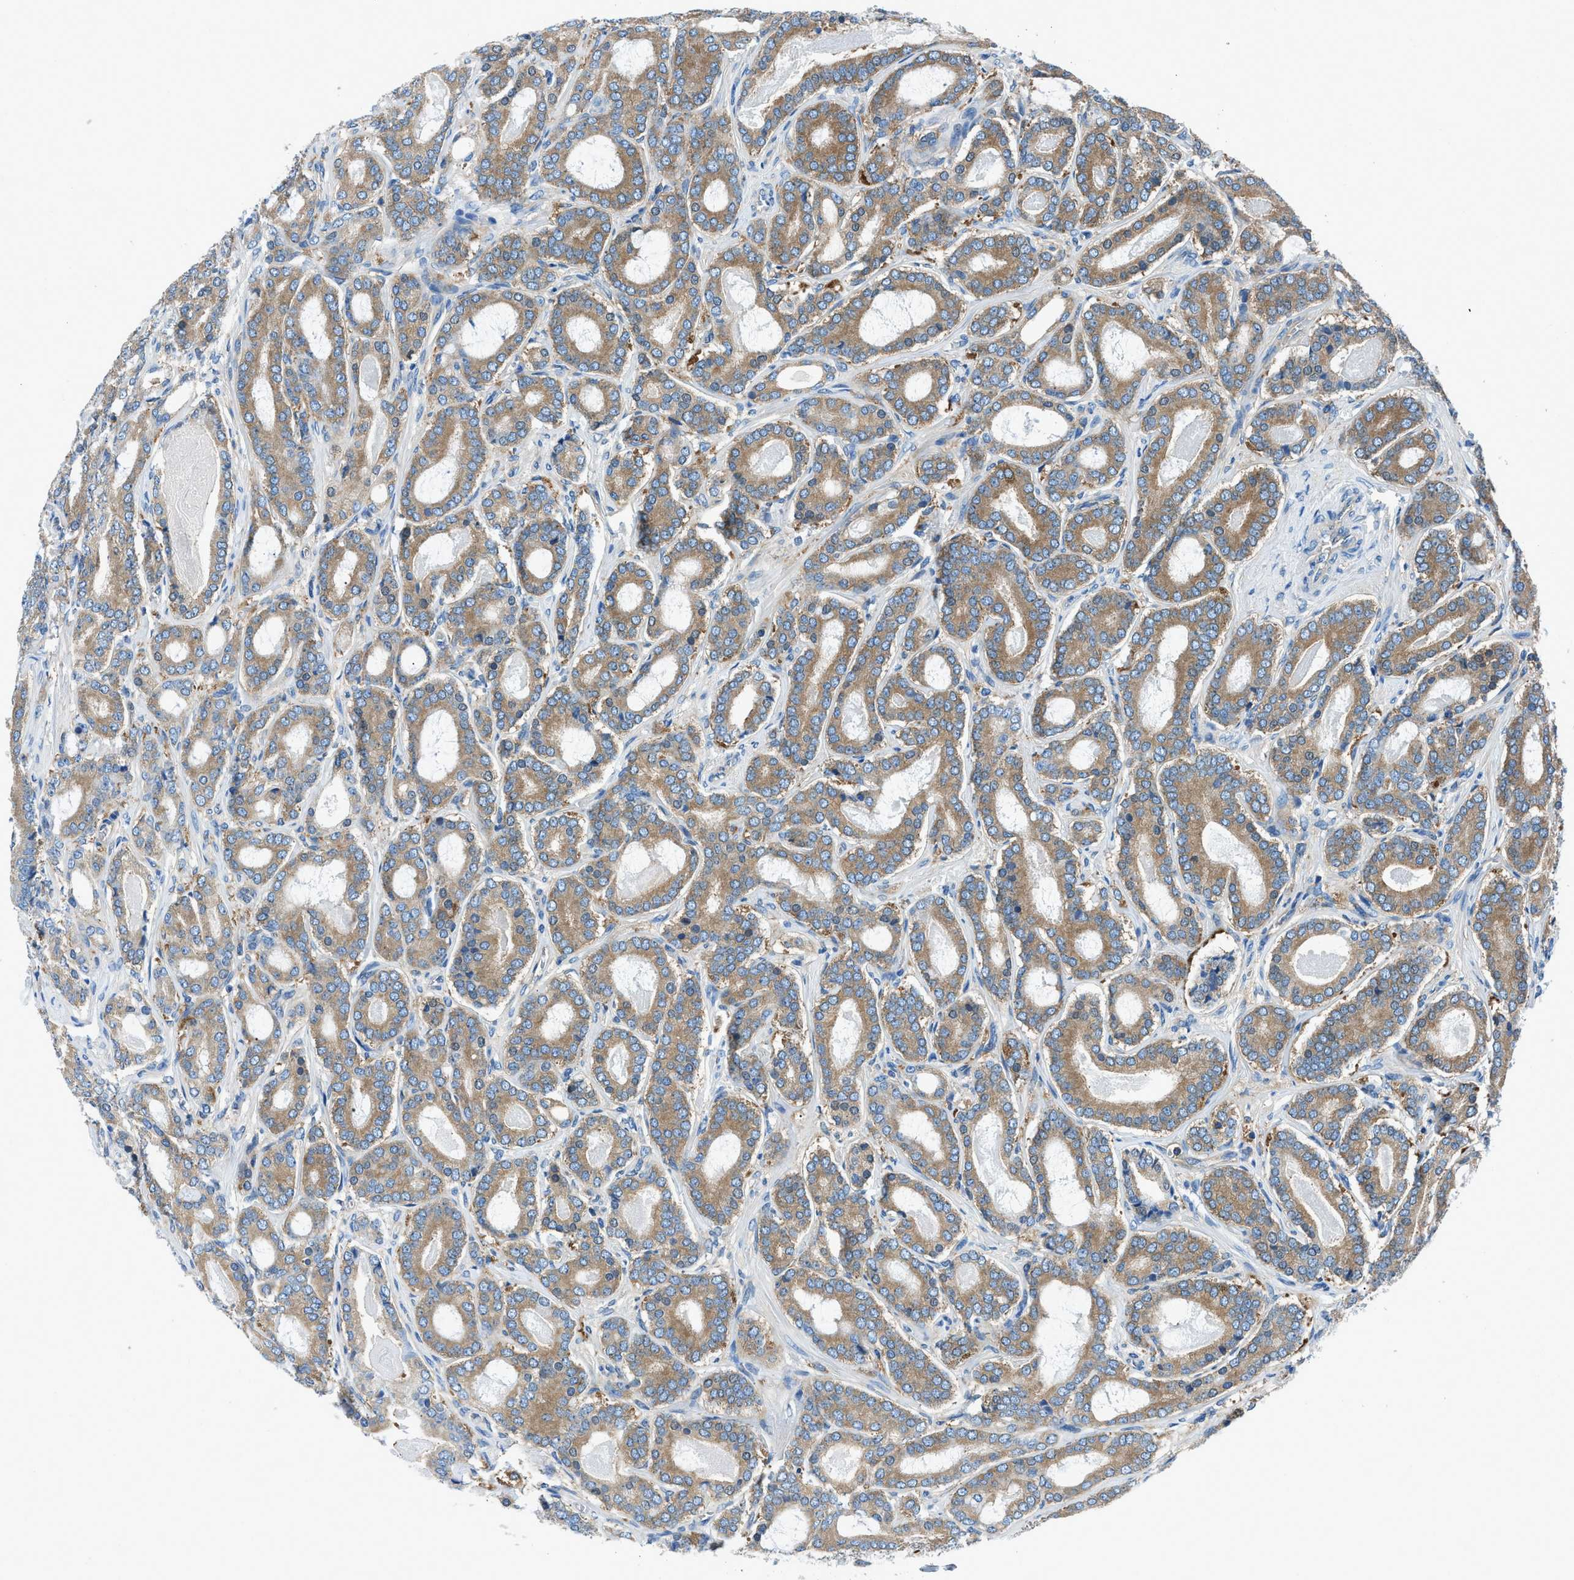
{"staining": {"intensity": "moderate", "quantity": ">75%", "location": "cytoplasmic/membranous"}, "tissue": "prostate cancer", "cell_type": "Tumor cells", "image_type": "cancer", "snomed": [{"axis": "morphology", "description": "Adenocarcinoma, High grade"}, {"axis": "topography", "description": "Prostate"}], "caption": "The micrograph displays immunohistochemical staining of adenocarcinoma (high-grade) (prostate). There is moderate cytoplasmic/membranous expression is seen in about >75% of tumor cells.", "gene": "SARS1", "patient": {"sex": "male", "age": 60}}